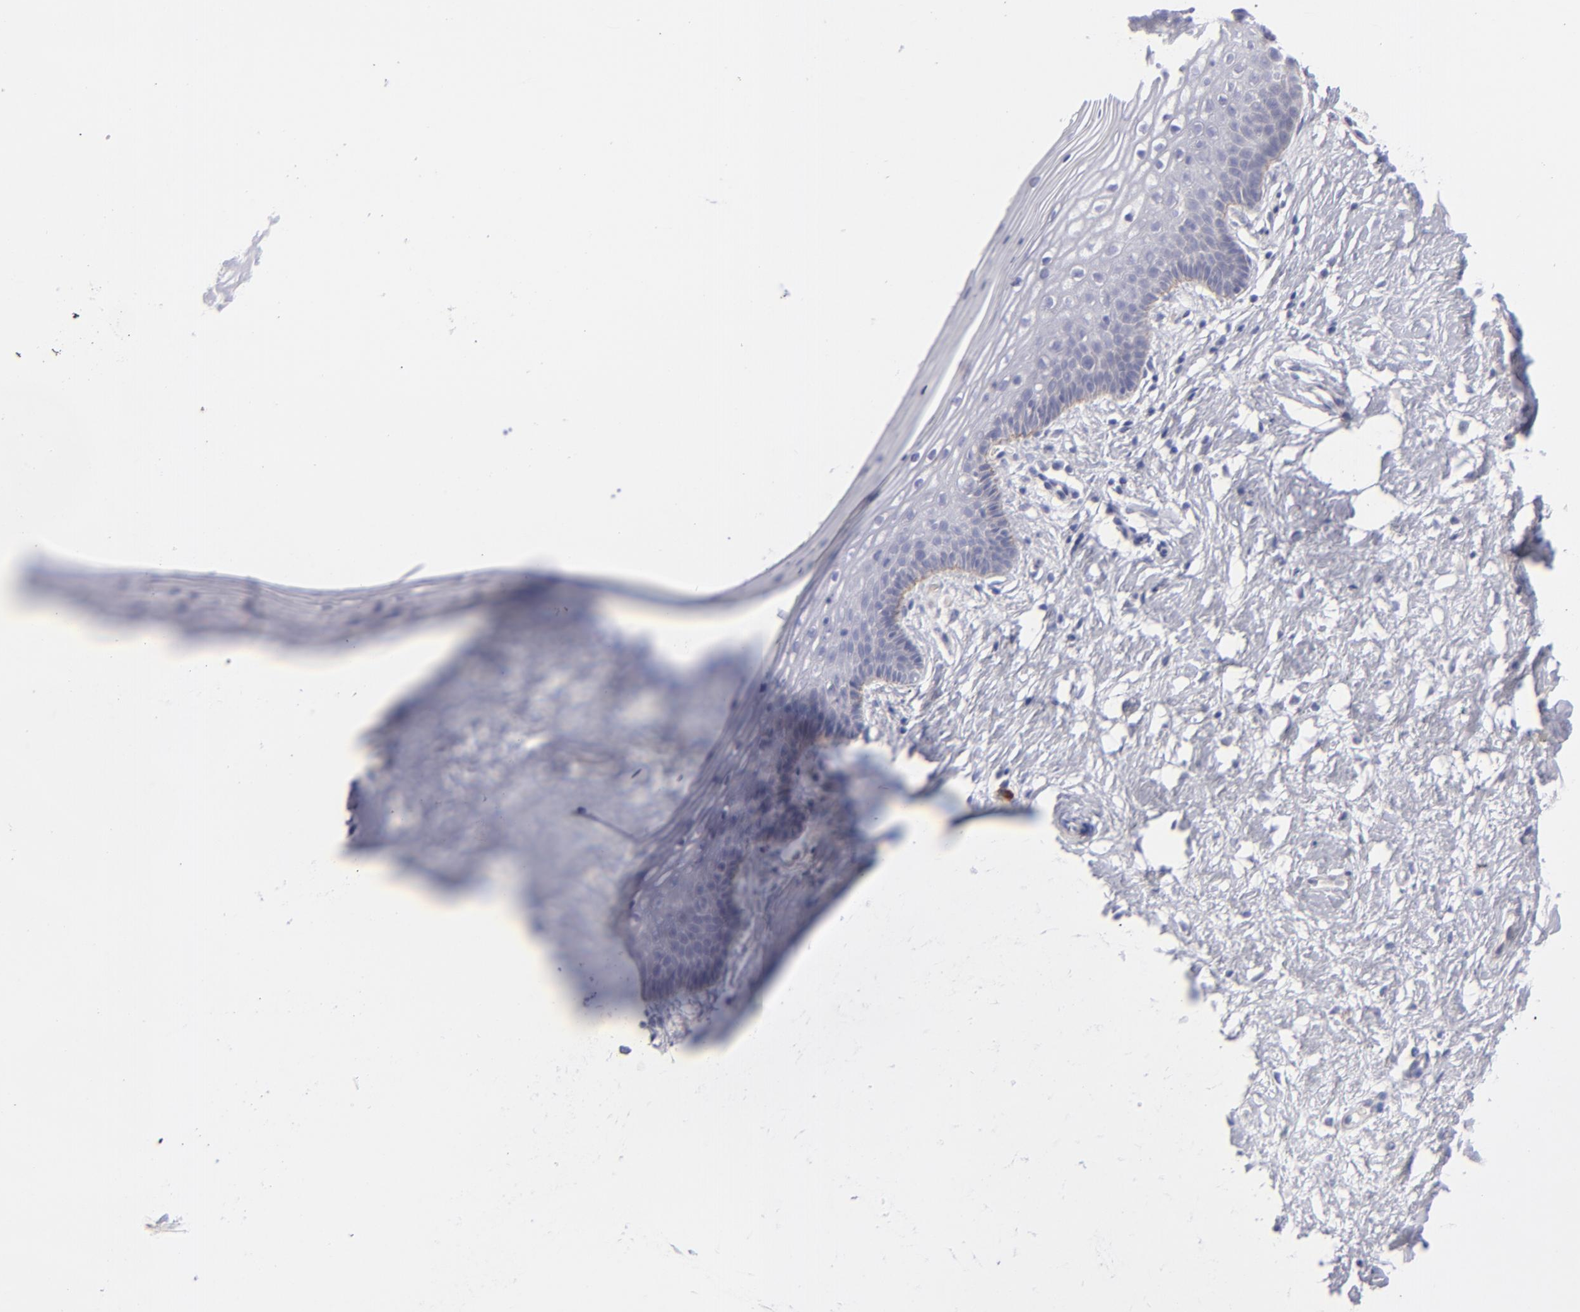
{"staining": {"intensity": "negative", "quantity": "none", "location": "none"}, "tissue": "vagina", "cell_type": "Squamous epithelial cells", "image_type": "normal", "snomed": [{"axis": "morphology", "description": "Normal tissue, NOS"}, {"axis": "topography", "description": "Vagina"}], "caption": "Micrograph shows no protein staining in squamous epithelial cells of unremarkable vagina. (DAB immunohistochemistry, high magnification).", "gene": "ITGB4", "patient": {"sex": "female", "age": 46}}